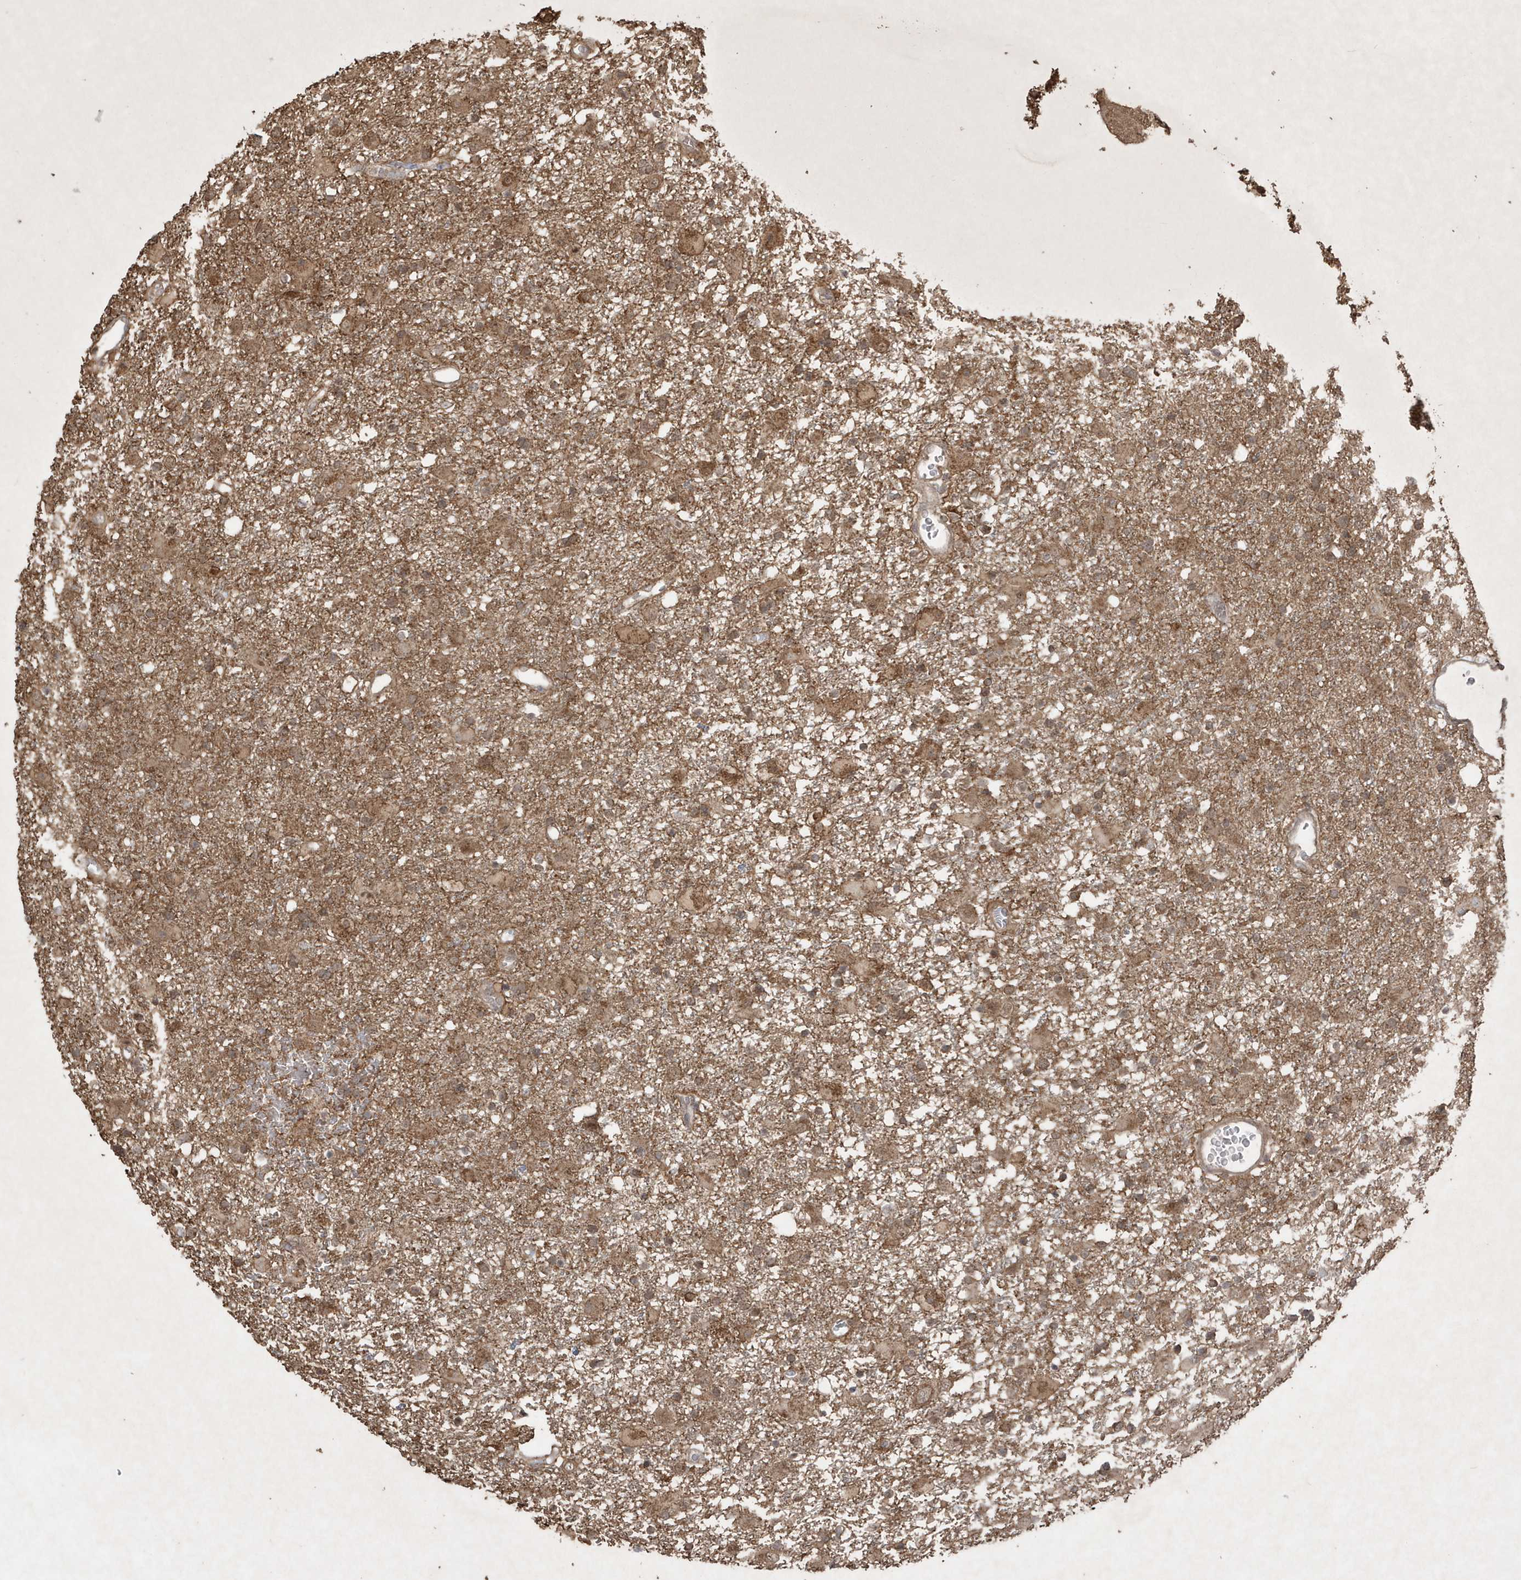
{"staining": {"intensity": "moderate", "quantity": ">75%", "location": "cytoplasmic/membranous,nuclear"}, "tissue": "glioma", "cell_type": "Tumor cells", "image_type": "cancer", "snomed": [{"axis": "morphology", "description": "Glioma, malignant, Low grade"}, {"axis": "topography", "description": "Brain"}], "caption": "Immunohistochemical staining of human malignant glioma (low-grade) demonstrates medium levels of moderate cytoplasmic/membranous and nuclear positivity in about >75% of tumor cells.", "gene": "PAXBP1", "patient": {"sex": "male", "age": 65}}